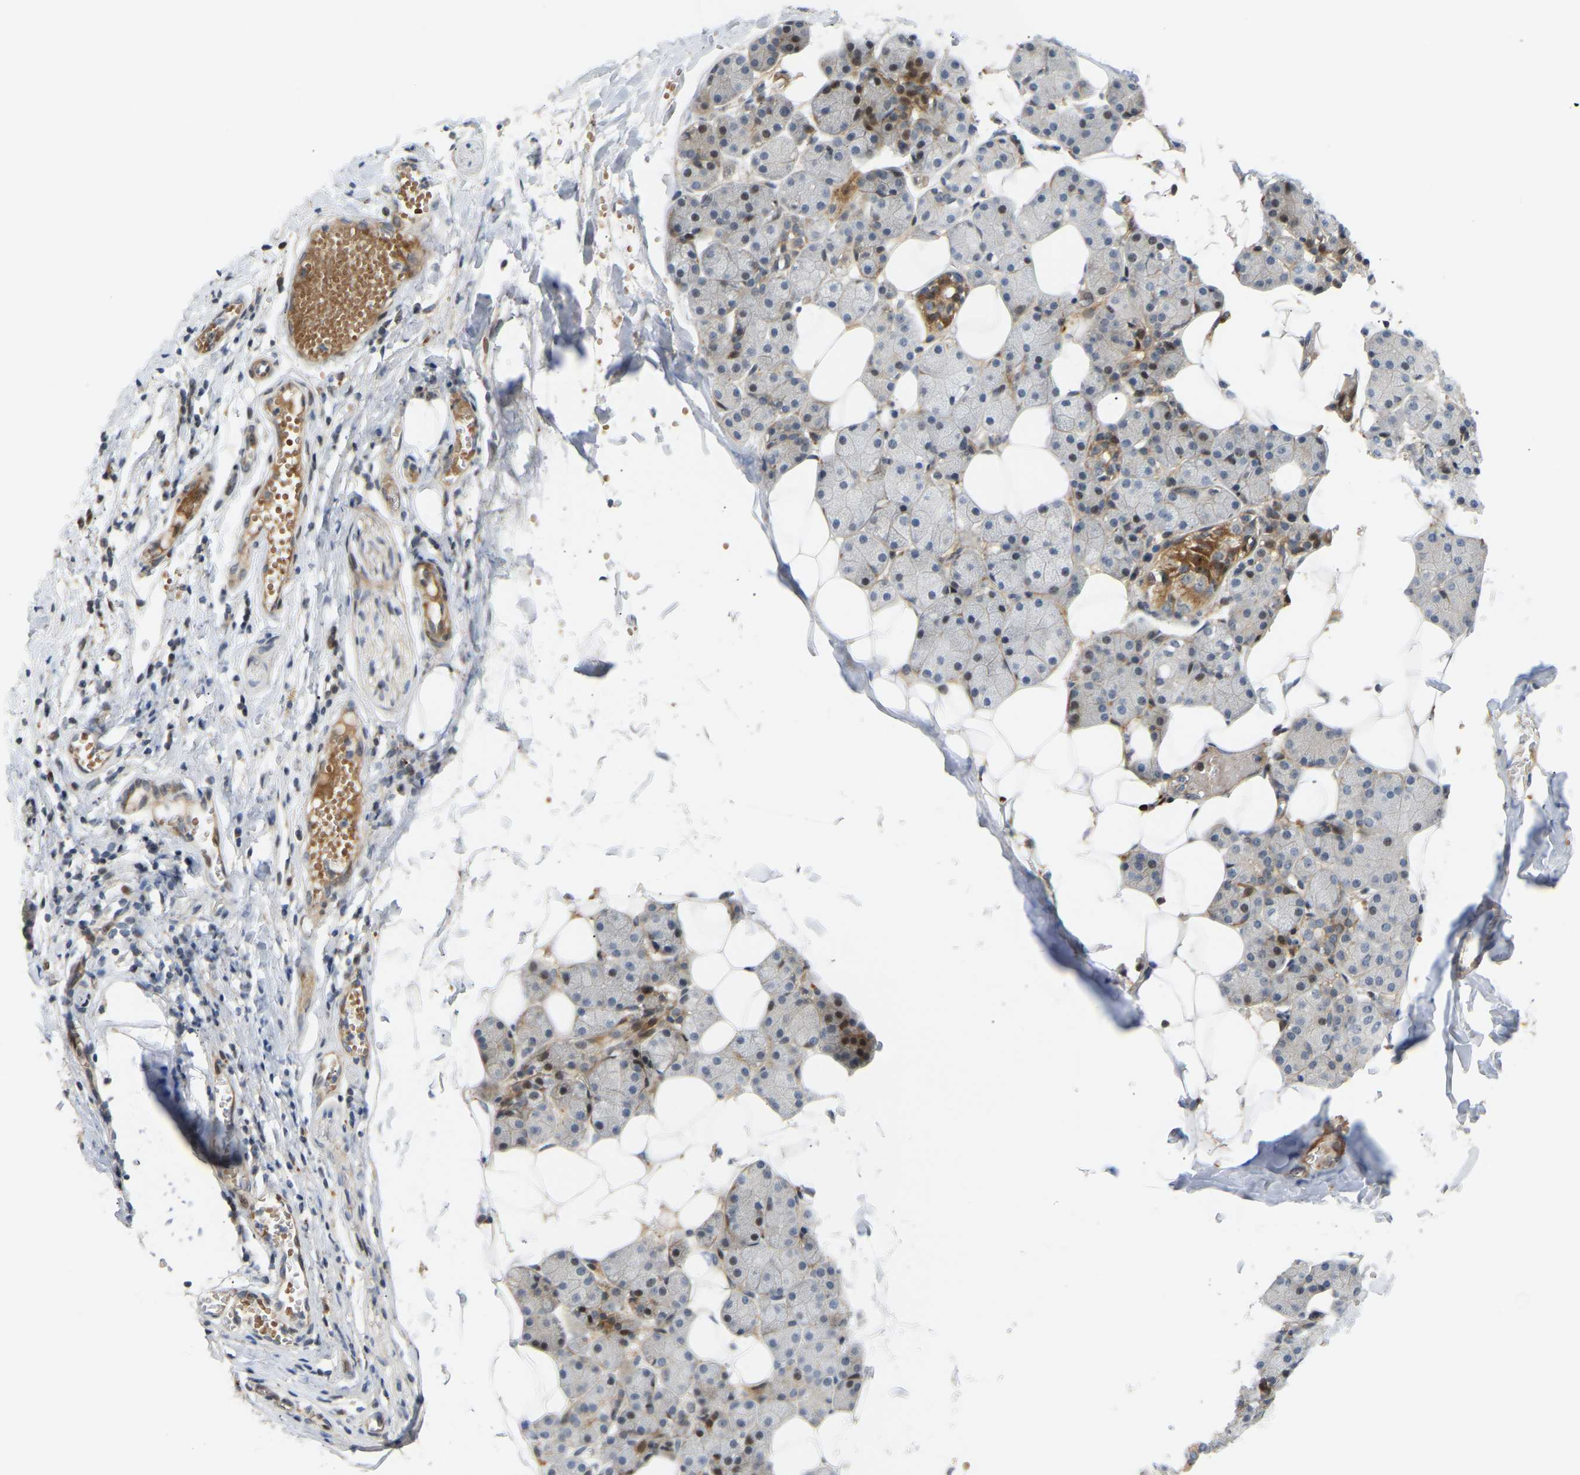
{"staining": {"intensity": "moderate", "quantity": ">75%", "location": "cytoplasmic/membranous"}, "tissue": "salivary gland", "cell_type": "Glandular cells", "image_type": "normal", "snomed": [{"axis": "morphology", "description": "Normal tissue, NOS"}, {"axis": "topography", "description": "Salivary gland"}], "caption": "Moderate cytoplasmic/membranous expression is seen in about >75% of glandular cells in normal salivary gland.", "gene": "POGLUT2", "patient": {"sex": "female", "age": 33}}